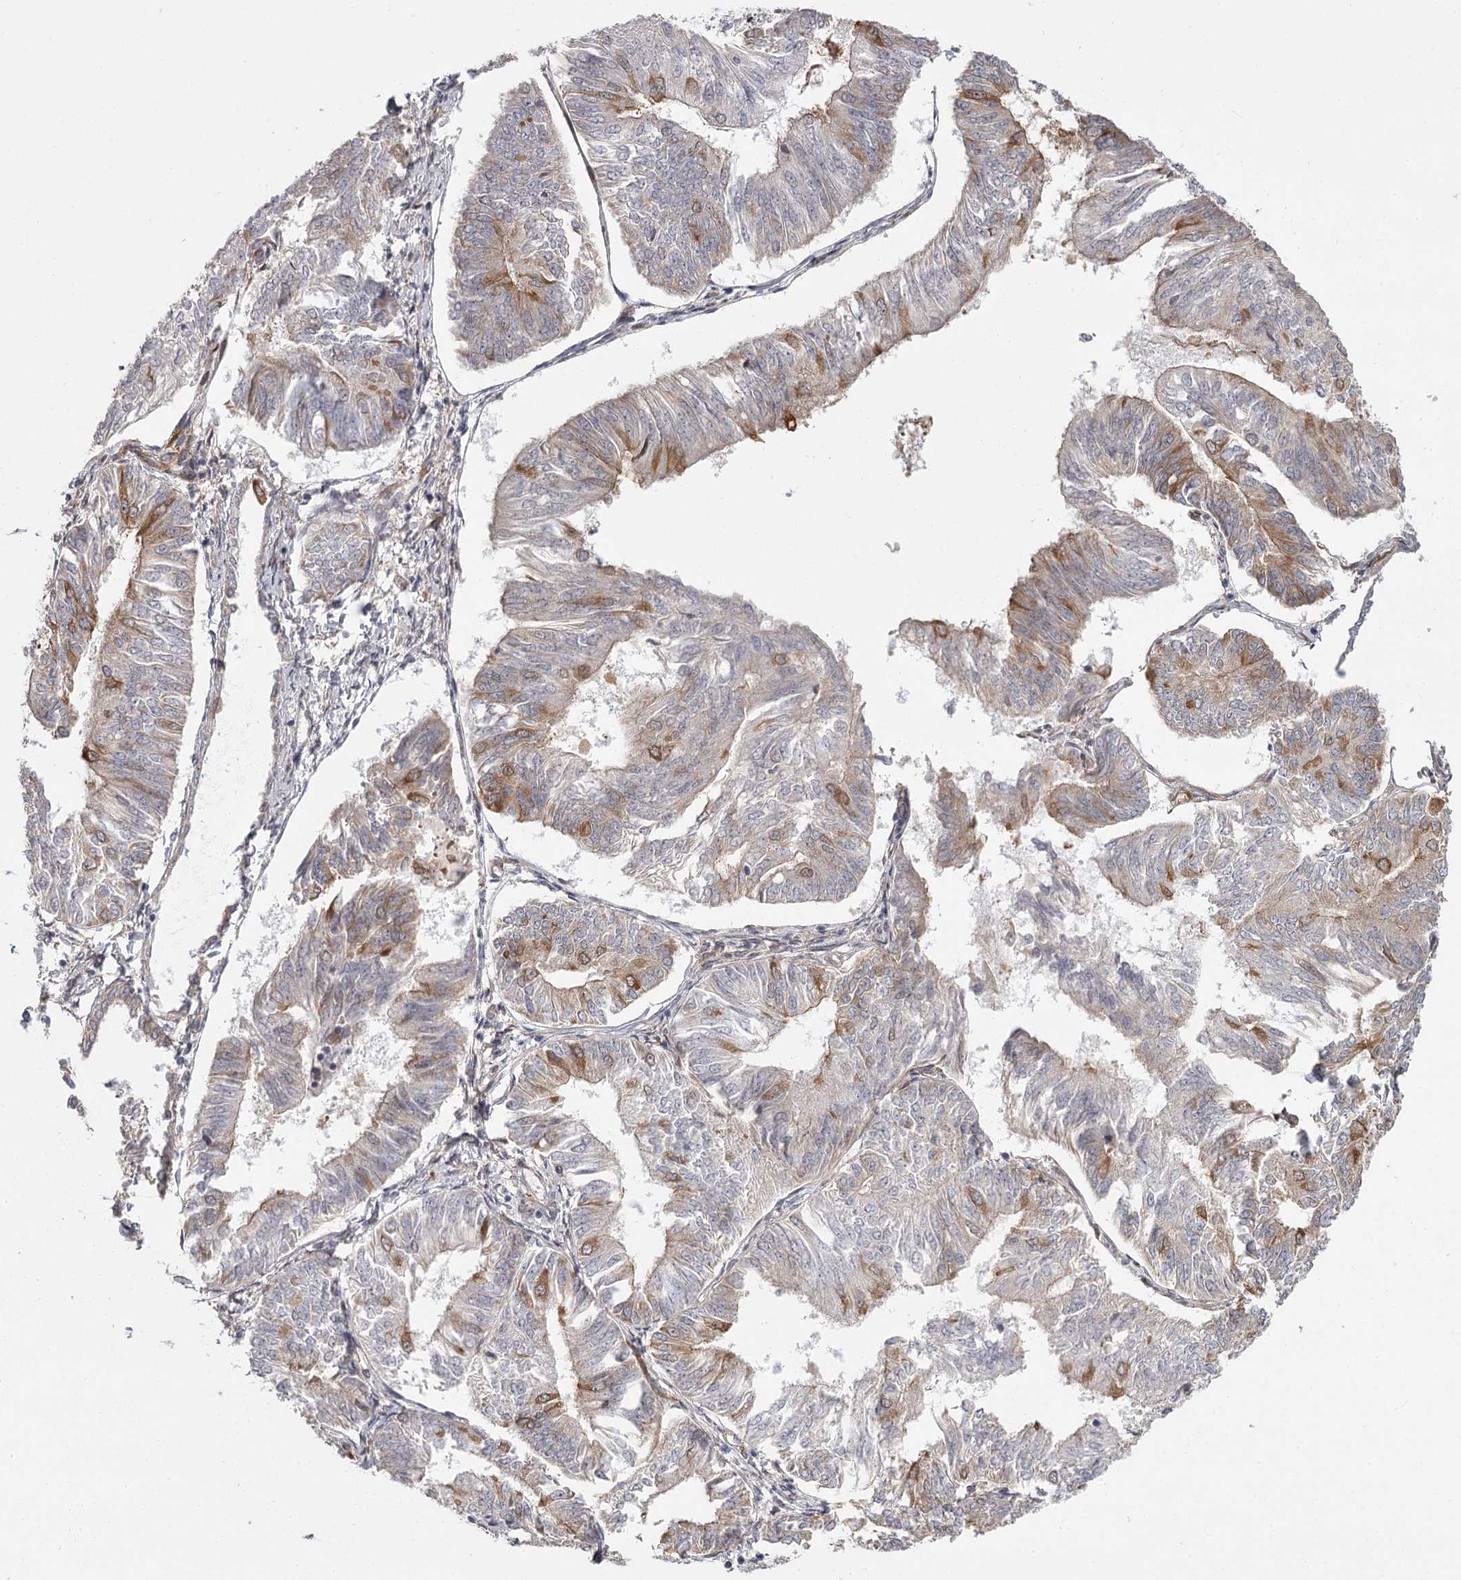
{"staining": {"intensity": "moderate", "quantity": "<25%", "location": "cytoplasmic/membranous"}, "tissue": "endometrial cancer", "cell_type": "Tumor cells", "image_type": "cancer", "snomed": [{"axis": "morphology", "description": "Adenocarcinoma, NOS"}, {"axis": "topography", "description": "Endometrium"}], "caption": "High-power microscopy captured an IHC histopathology image of endometrial cancer (adenocarcinoma), revealing moderate cytoplasmic/membranous positivity in approximately <25% of tumor cells.", "gene": "CCNG2", "patient": {"sex": "female", "age": 58}}